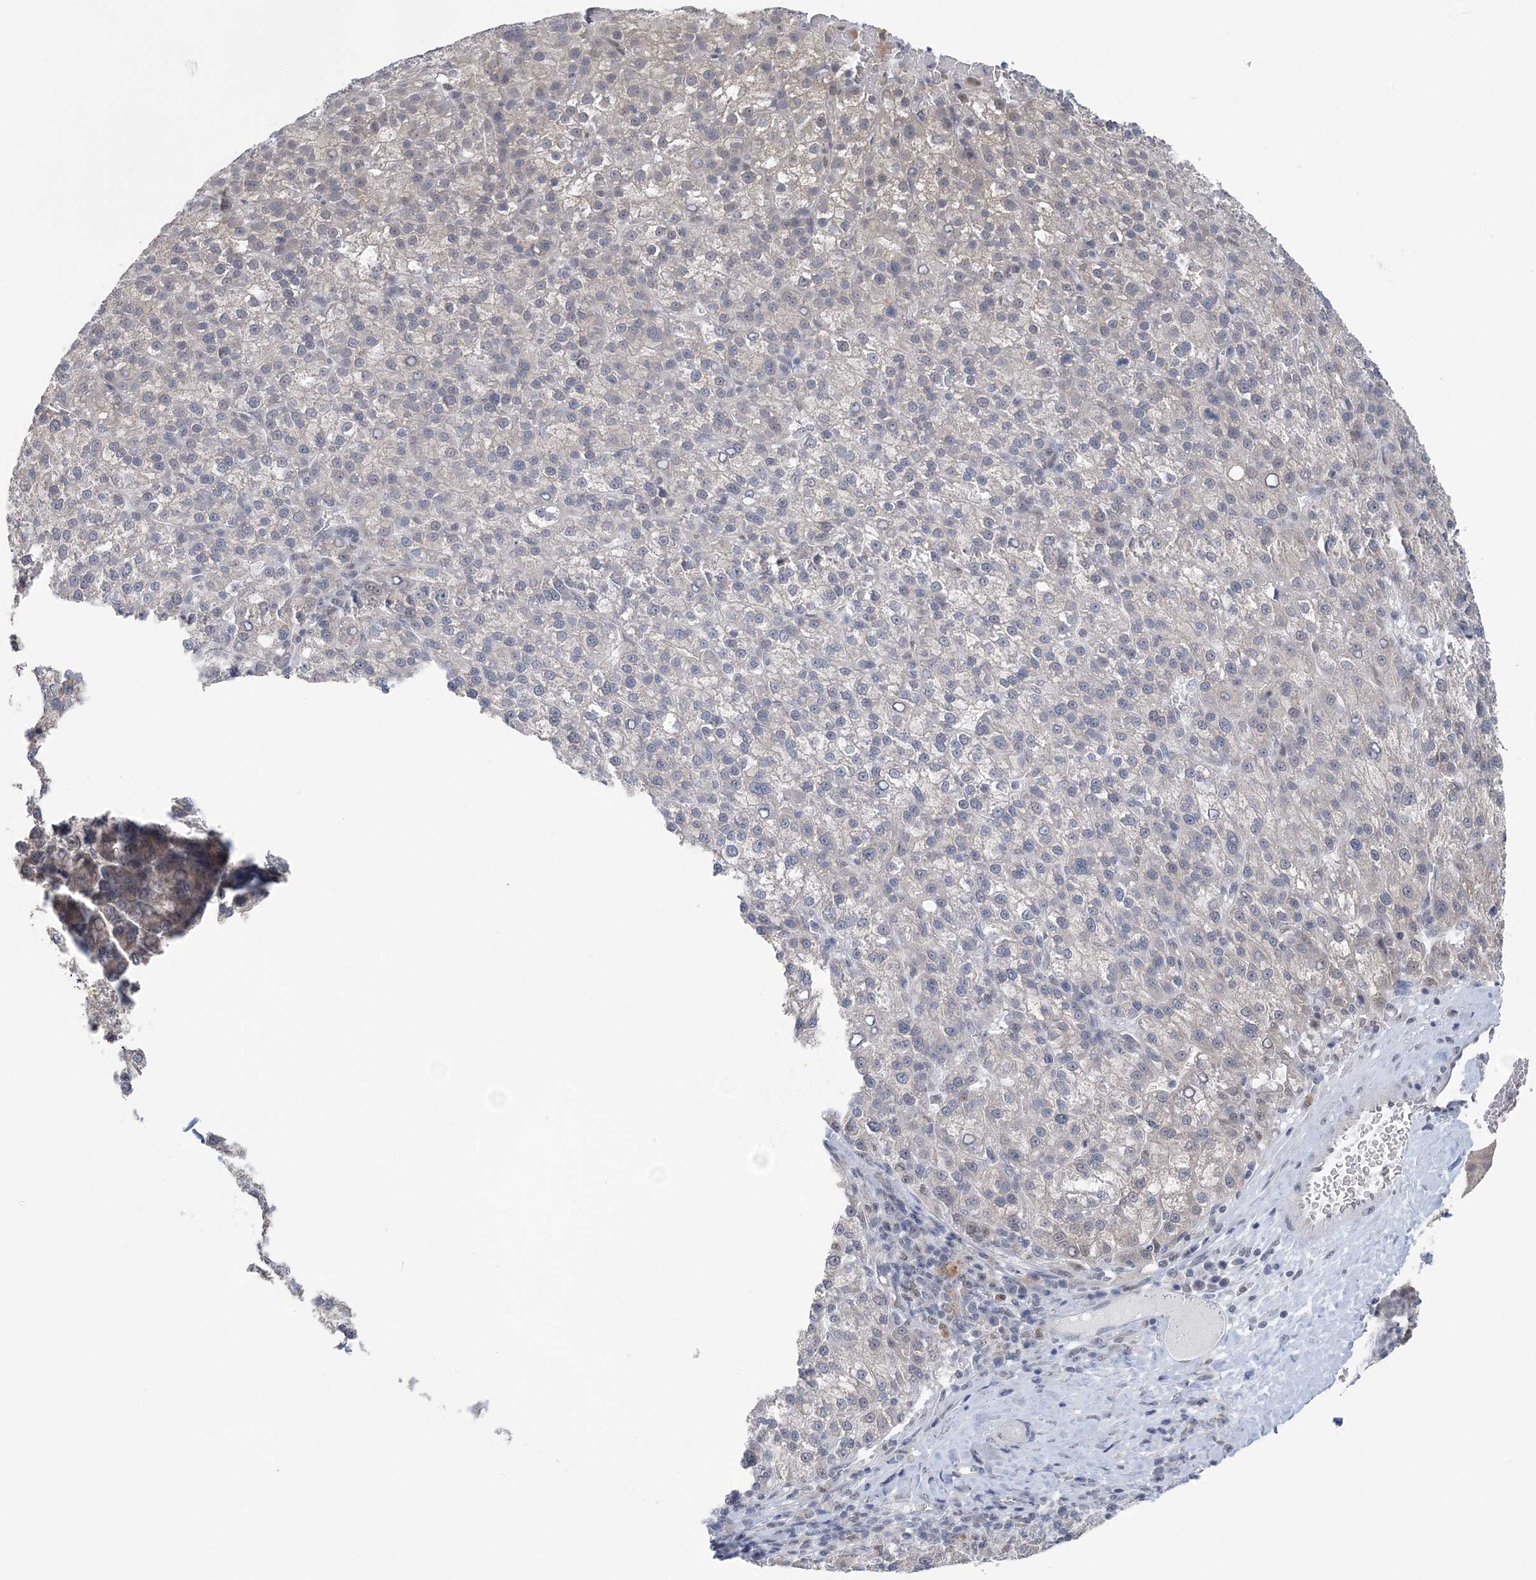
{"staining": {"intensity": "negative", "quantity": "none", "location": "none"}, "tissue": "liver cancer", "cell_type": "Tumor cells", "image_type": "cancer", "snomed": [{"axis": "morphology", "description": "Carcinoma, Hepatocellular, NOS"}, {"axis": "topography", "description": "Liver"}], "caption": "This micrograph is of liver cancer stained with IHC to label a protein in brown with the nuclei are counter-stained blue. There is no positivity in tumor cells.", "gene": "ZBTB7A", "patient": {"sex": "female", "age": 58}}